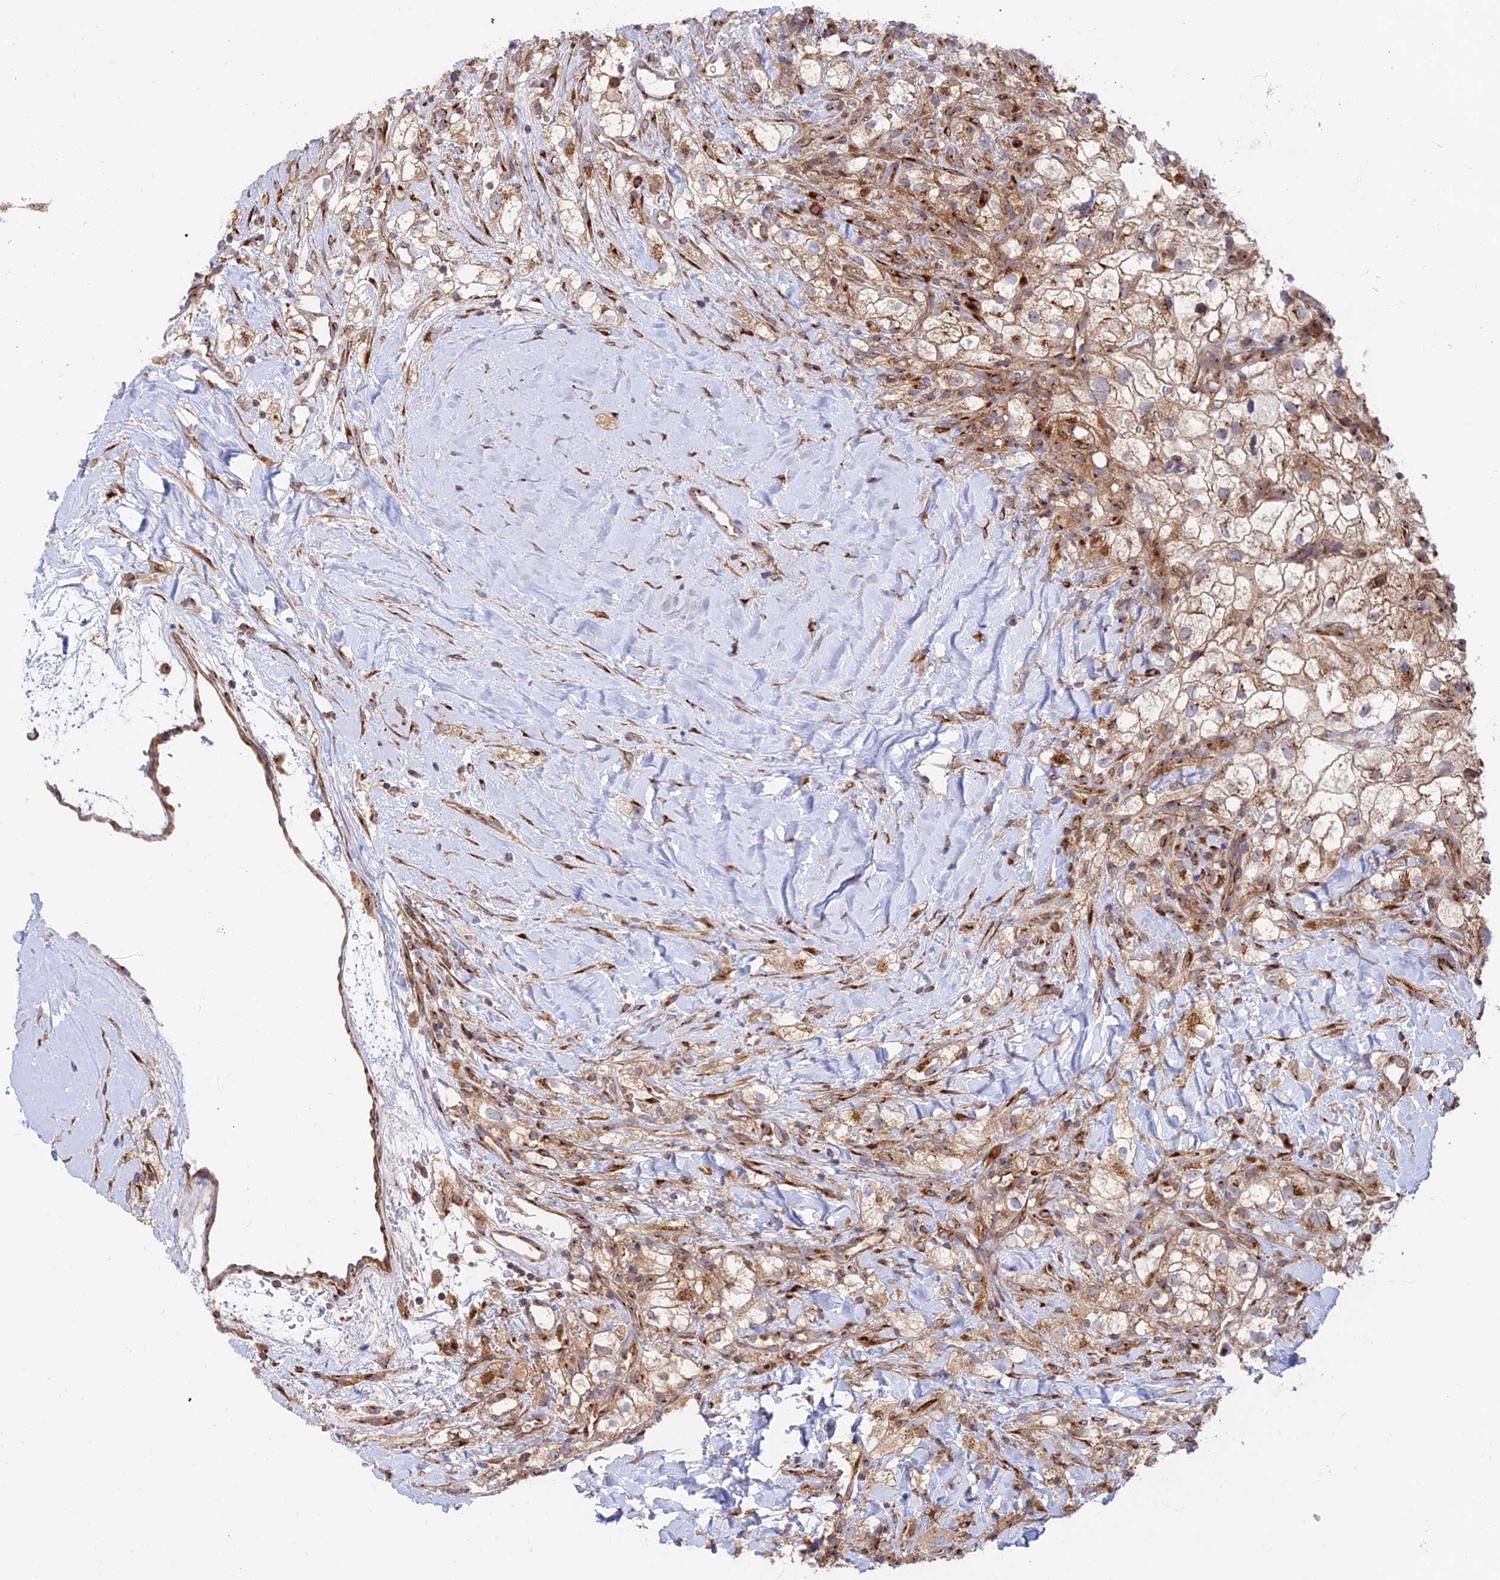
{"staining": {"intensity": "weak", "quantity": ">75%", "location": "cytoplasmic/membranous"}, "tissue": "renal cancer", "cell_type": "Tumor cells", "image_type": "cancer", "snomed": [{"axis": "morphology", "description": "Adenocarcinoma, NOS"}, {"axis": "topography", "description": "Kidney"}], "caption": "Protein staining of renal cancer (adenocarcinoma) tissue exhibits weak cytoplasmic/membranous positivity in approximately >75% of tumor cells. The protein is shown in brown color, while the nuclei are stained blue.", "gene": "GOLGA3", "patient": {"sex": "male", "age": 59}}